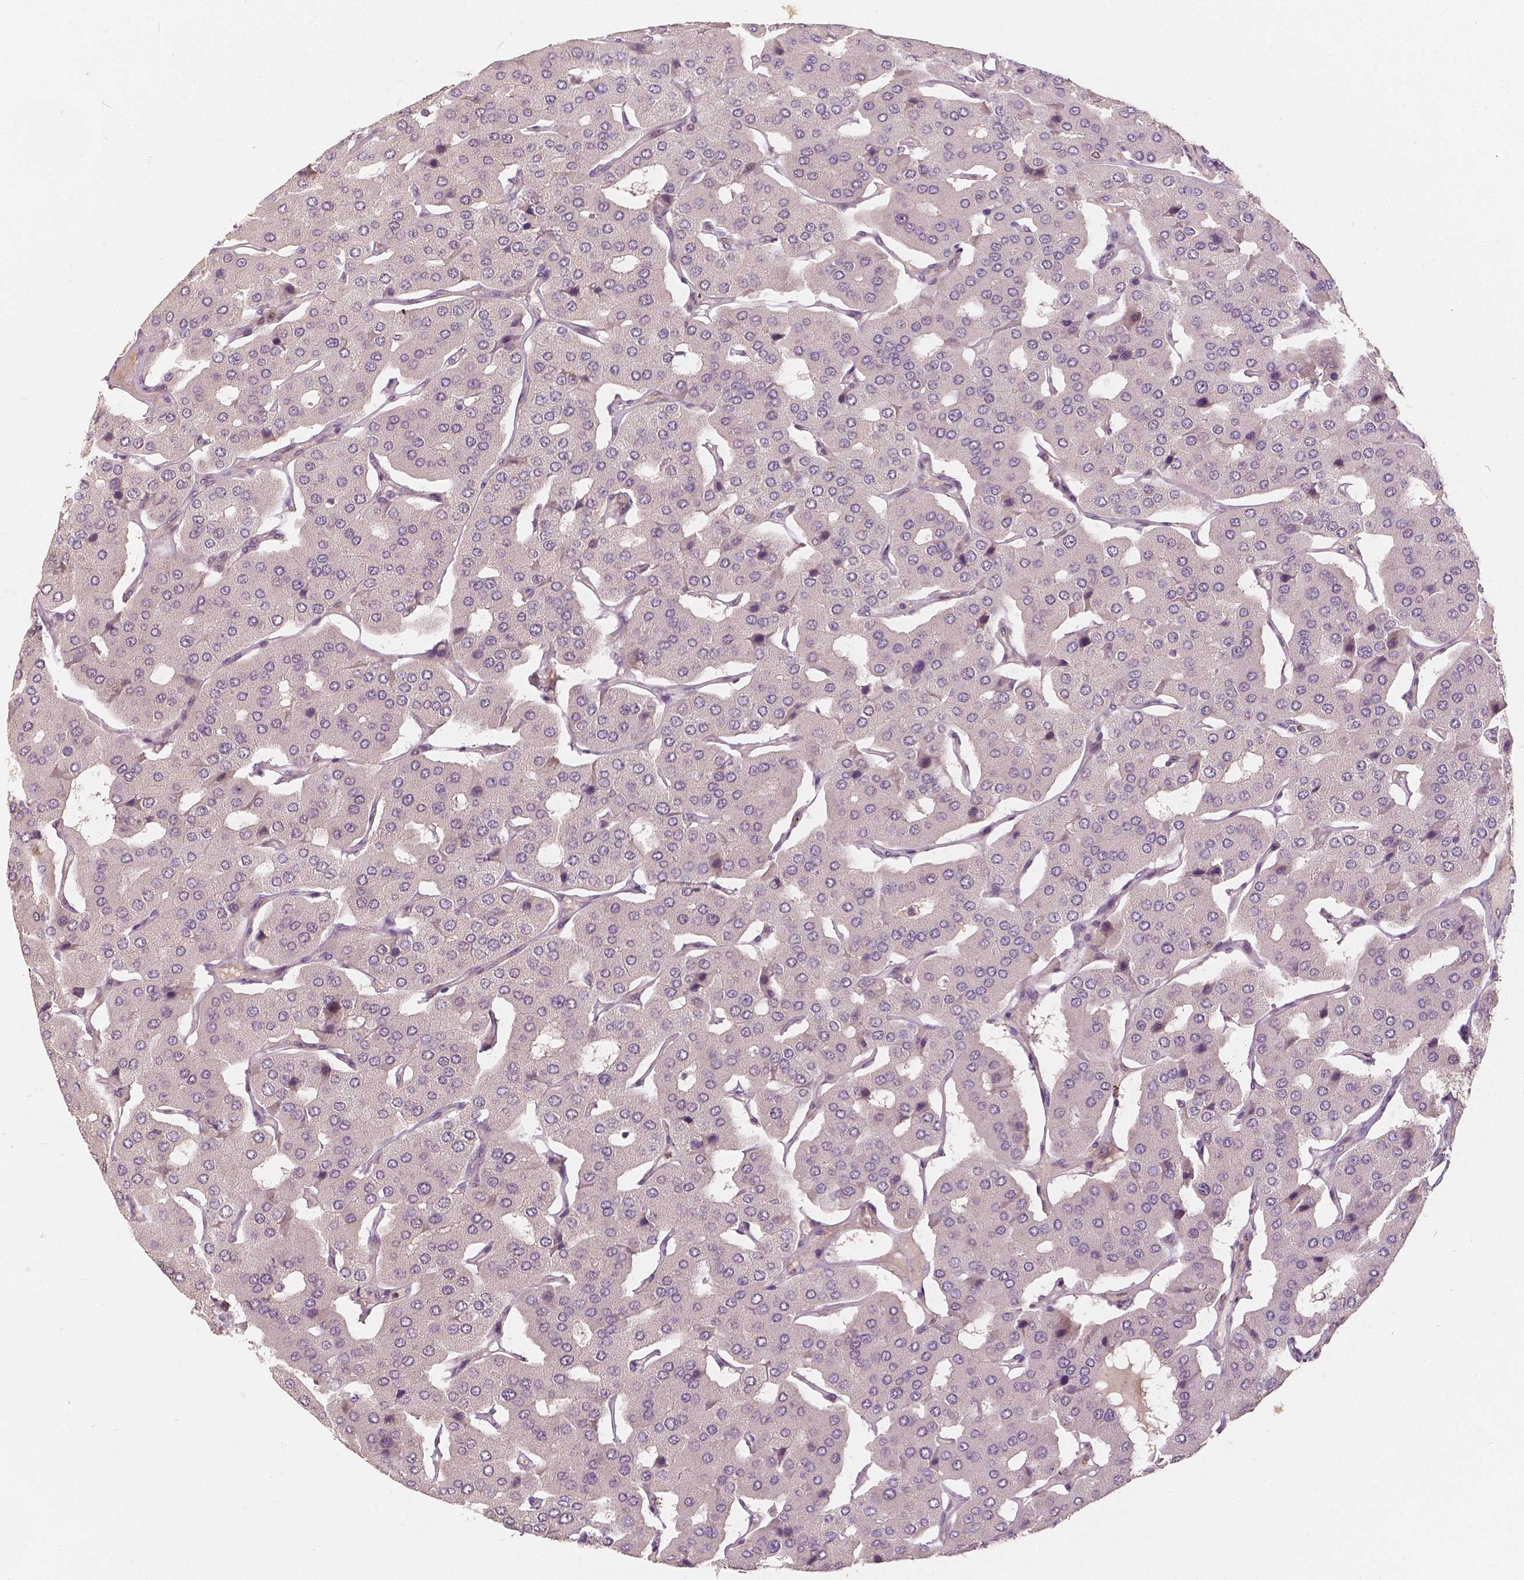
{"staining": {"intensity": "negative", "quantity": "none", "location": "none"}, "tissue": "parathyroid gland", "cell_type": "Glandular cells", "image_type": "normal", "snomed": [{"axis": "morphology", "description": "Normal tissue, NOS"}, {"axis": "morphology", "description": "Adenoma, NOS"}, {"axis": "topography", "description": "Parathyroid gland"}], "caption": "Immunohistochemistry photomicrograph of unremarkable parathyroid gland: parathyroid gland stained with DAB (3,3'-diaminobenzidine) shows no significant protein expression in glandular cells. (Immunohistochemistry, brightfield microscopy, high magnification).", "gene": "NAPRT", "patient": {"sex": "female", "age": 86}}